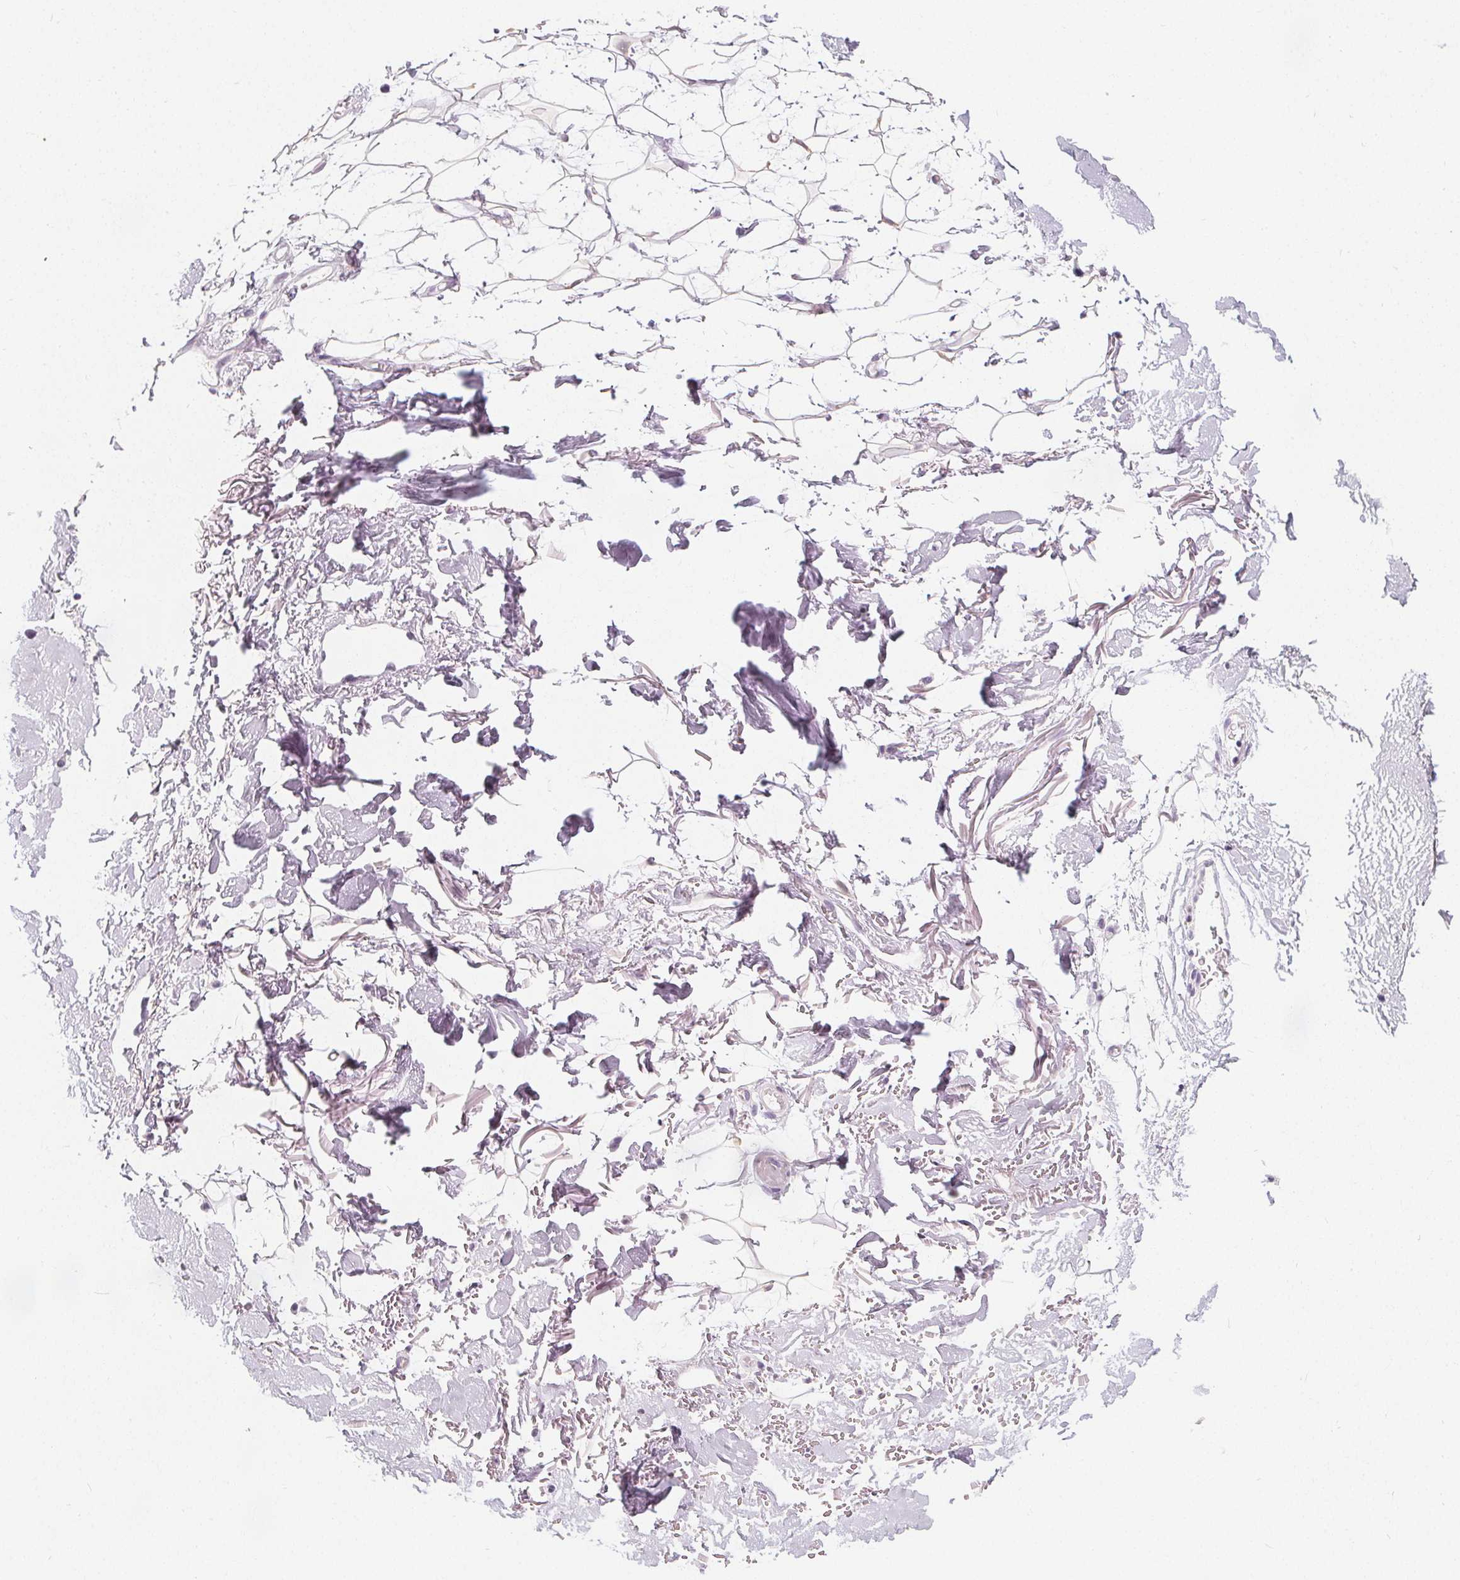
{"staining": {"intensity": "negative", "quantity": "none", "location": "none"}, "tissue": "adipose tissue", "cell_type": "Adipocytes", "image_type": "normal", "snomed": [{"axis": "morphology", "description": "Normal tissue, NOS"}, {"axis": "topography", "description": "Anal"}, {"axis": "topography", "description": "Peripheral nerve tissue"}], "caption": "Immunohistochemistry (IHC) of normal human adipose tissue demonstrates no staining in adipocytes.", "gene": "UGP2", "patient": {"sex": "male", "age": 78}}